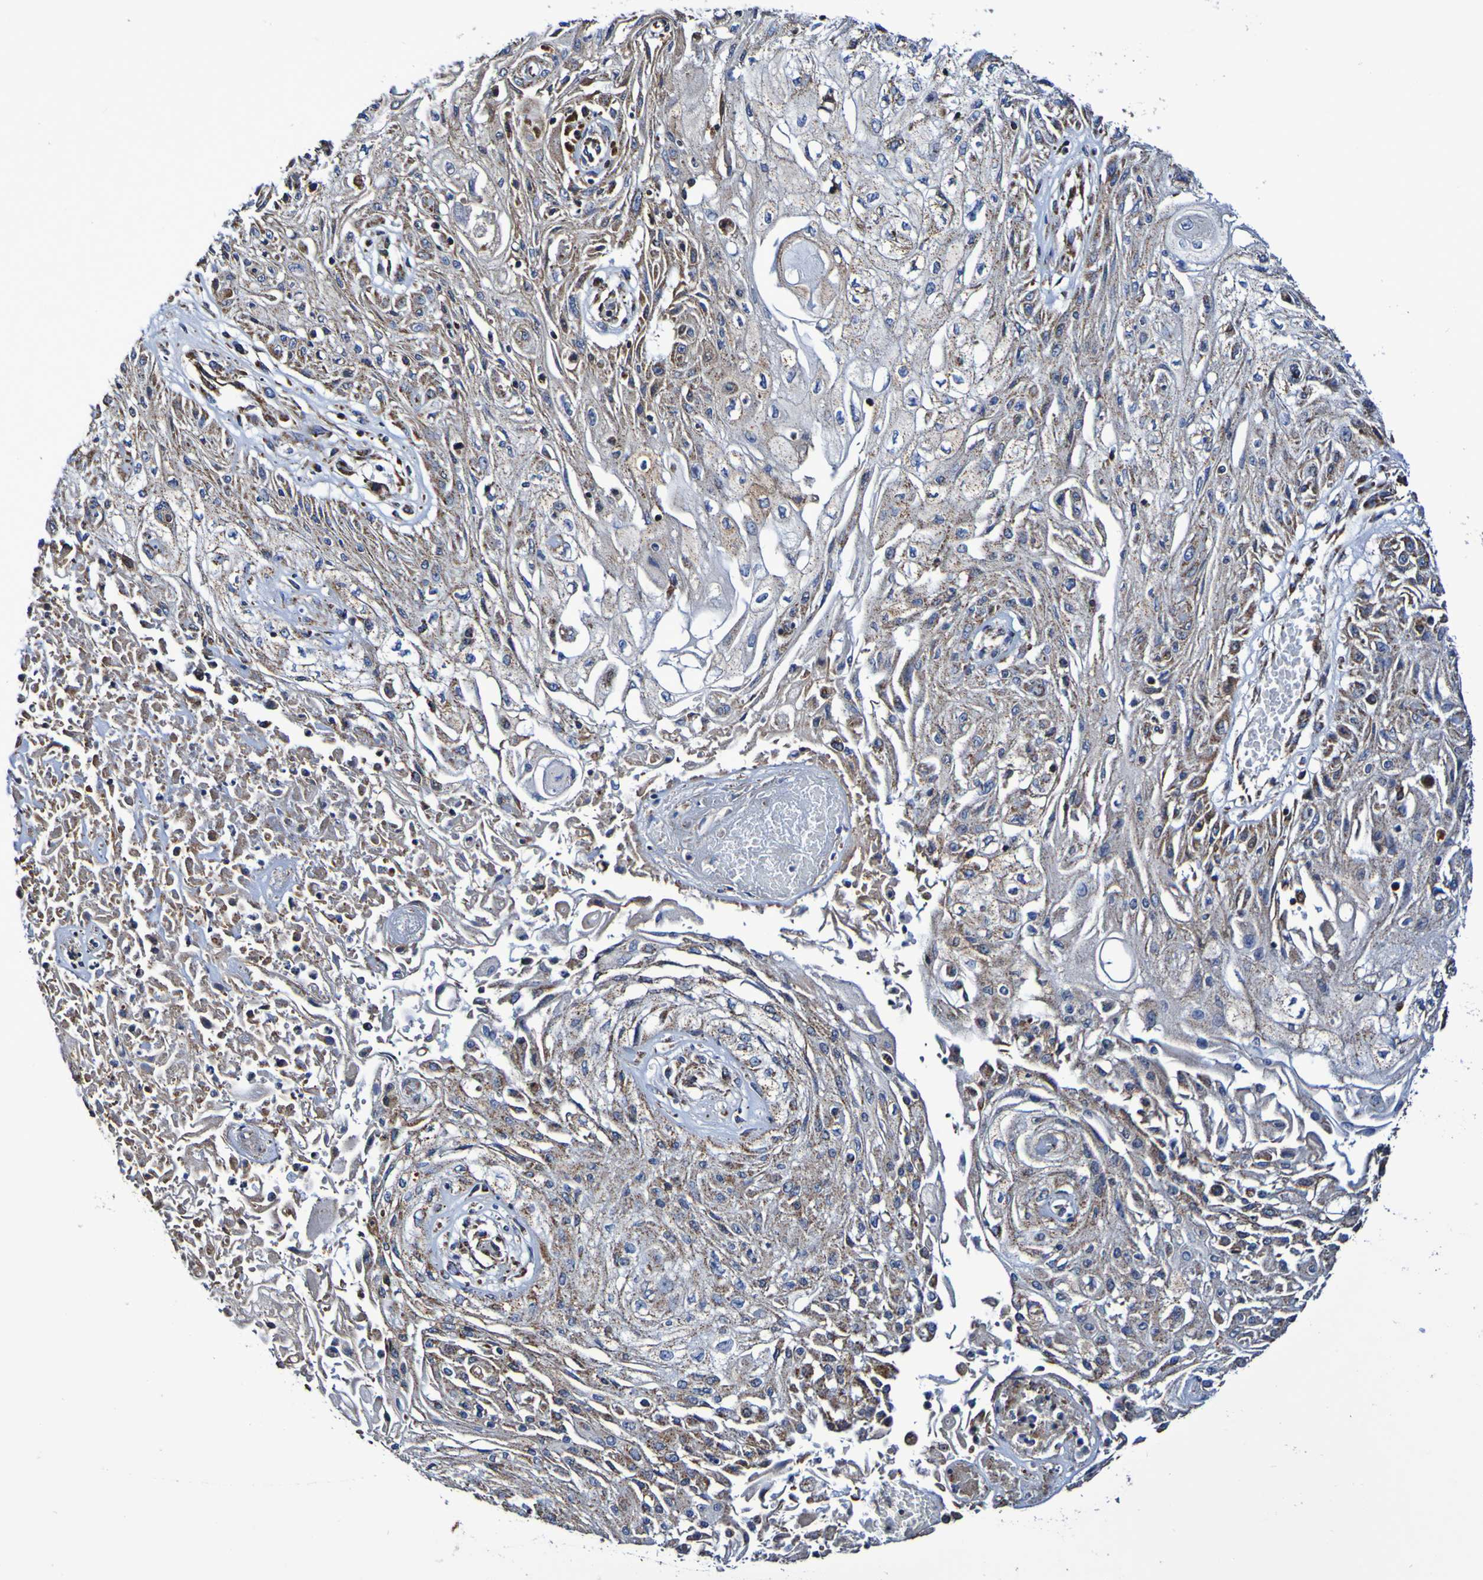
{"staining": {"intensity": "weak", "quantity": "25%-75%", "location": "cytoplasmic/membranous"}, "tissue": "skin cancer", "cell_type": "Tumor cells", "image_type": "cancer", "snomed": [{"axis": "morphology", "description": "Squamous cell carcinoma, NOS"}, {"axis": "topography", "description": "Skin"}], "caption": "Skin cancer (squamous cell carcinoma) tissue demonstrates weak cytoplasmic/membranous expression in approximately 25%-75% of tumor cells", "gene": "IL18R1", "patient": {"sex": "male", "age": 75}}